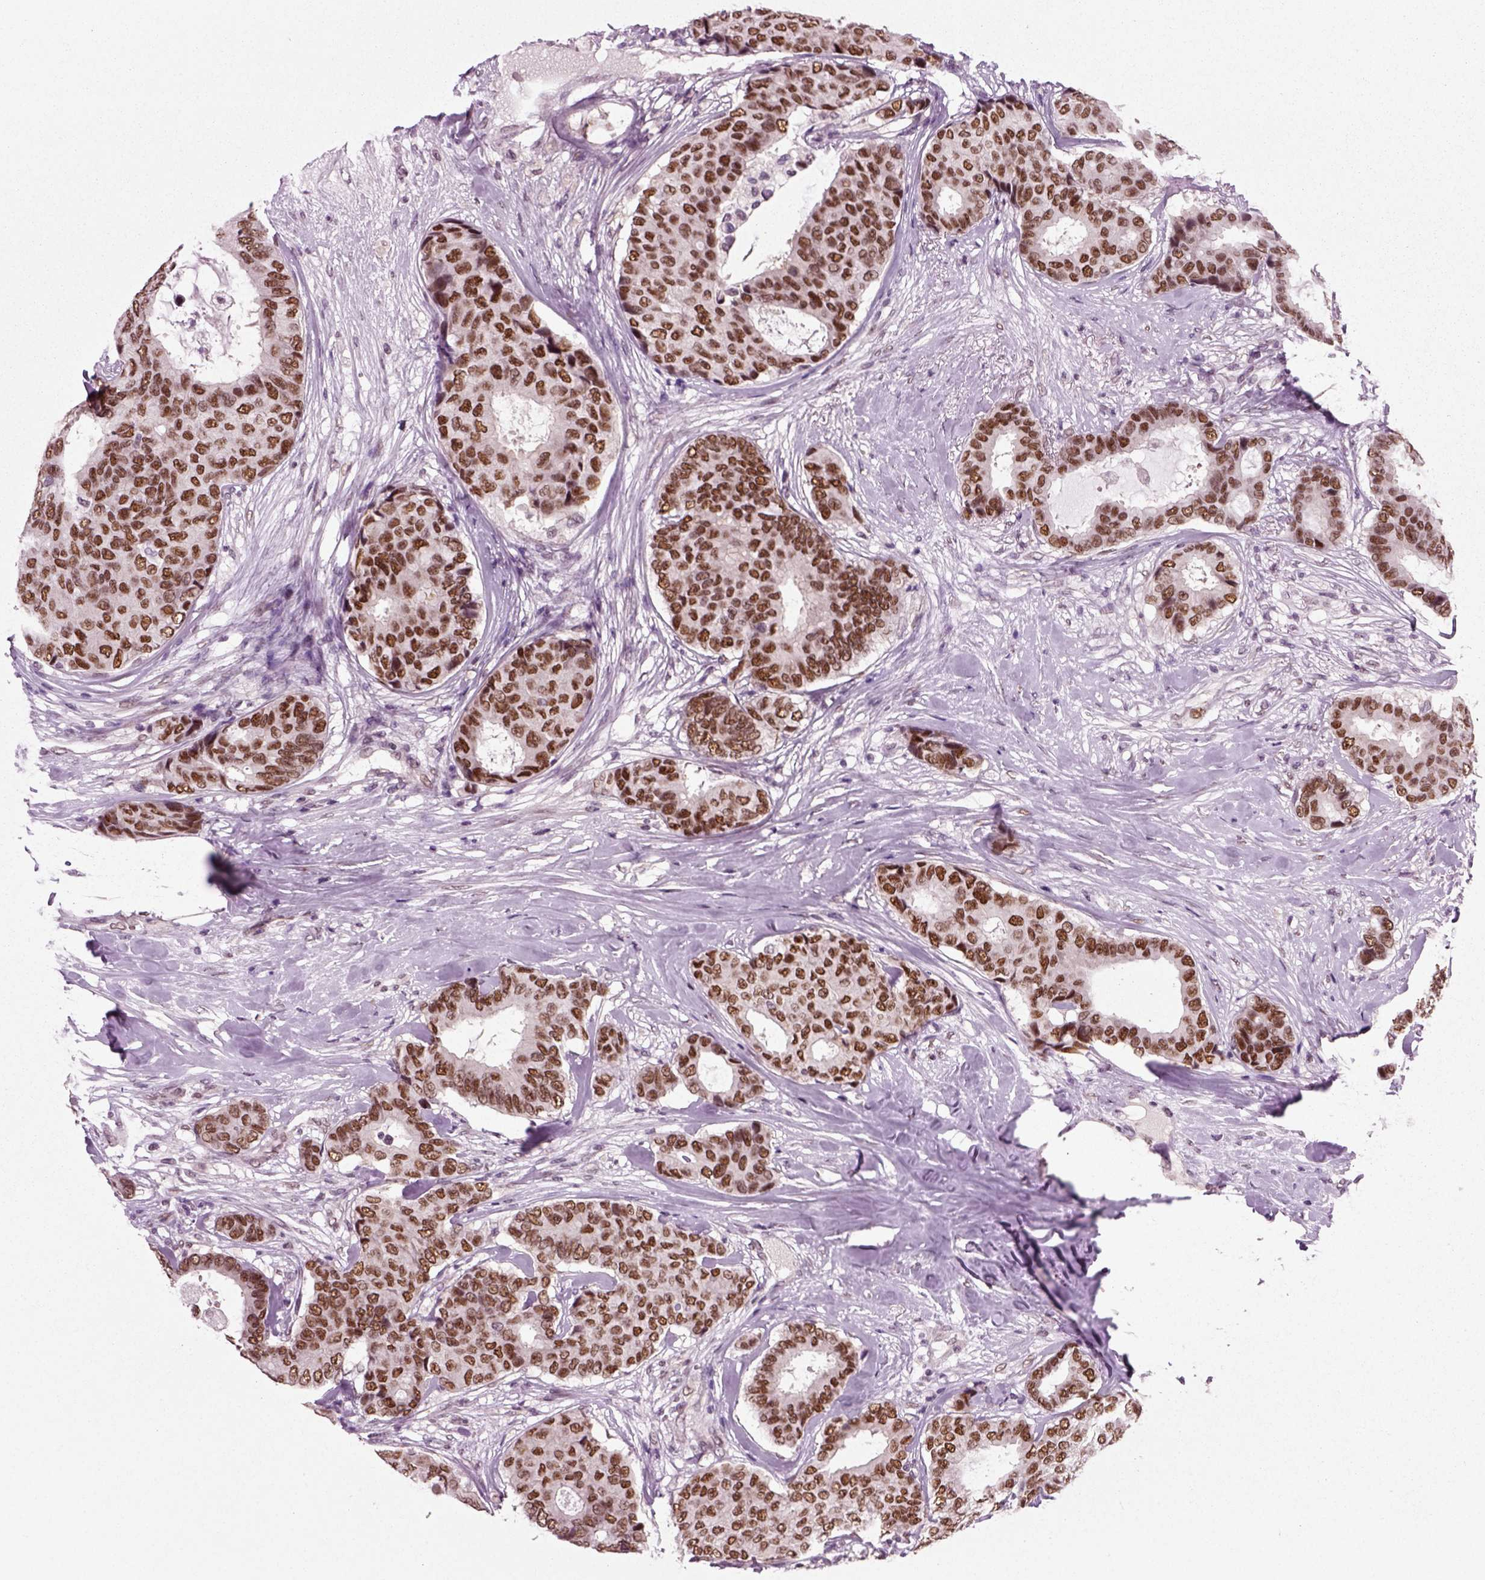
{"staining": {"intensity": "strong", "quantity": ">75%", "location": "nuclear"}, "tissue": "breast cancer", "cell_type": "Tumor cells", "image_type": "cancer", "snomed": [{"axis": "morphology", "description": "Duct carcinoma"}, {"axis": "topography", "description": "Breast"}], "caption": "A high-resolution micrograph shows immunohistochemistry (IHC) staining of breast cancer, which demonstrates strong nuclear expression in about >75% of tumor cells. (DAB (3,3'-diaminobenzidine) IHC, brown staining for protein, blue staining for nuclei).", "gene": "RCOR3", "patient": {"sex": "female", "age": 75}}